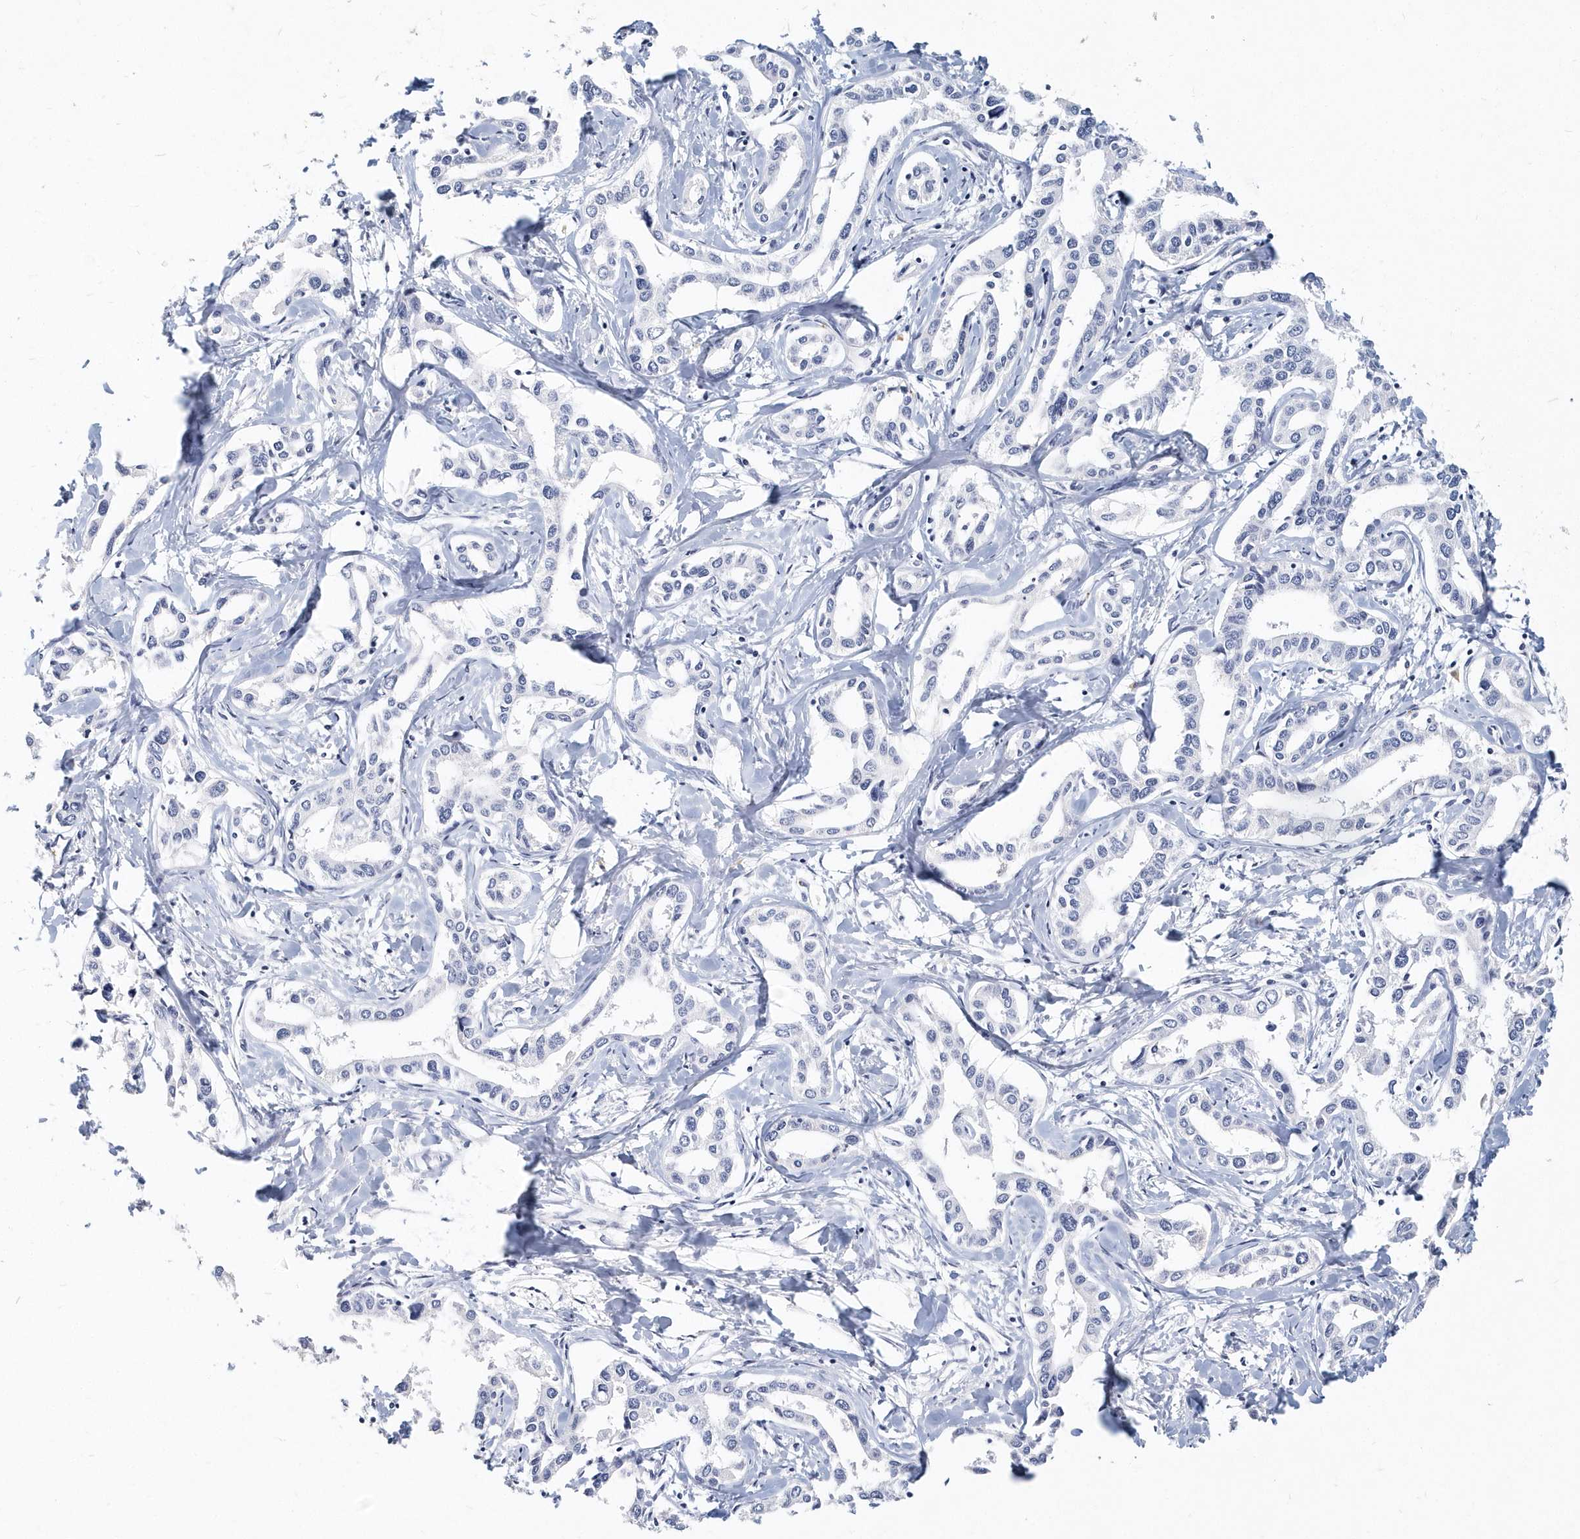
{"staining": {"intensity": "negative", "quantity": "none", "location": "none"}, "tissue": "liver cancer", "cell_type": "Tumor cells", "image_type": "cancer", "snomed": [{"axis": "morphology", "description": "Cholangiocarcinoma"}, {"axis": "topography", "description": "Liver"}], "caption": "This is an immunohistochemistry (IHC) histopathology image of liver cancer (cholangiocarcinoma). There is no positivity in tumor cells.", "gene": "ITGA2B", "patient": {"sex": "male", "age": 59}}